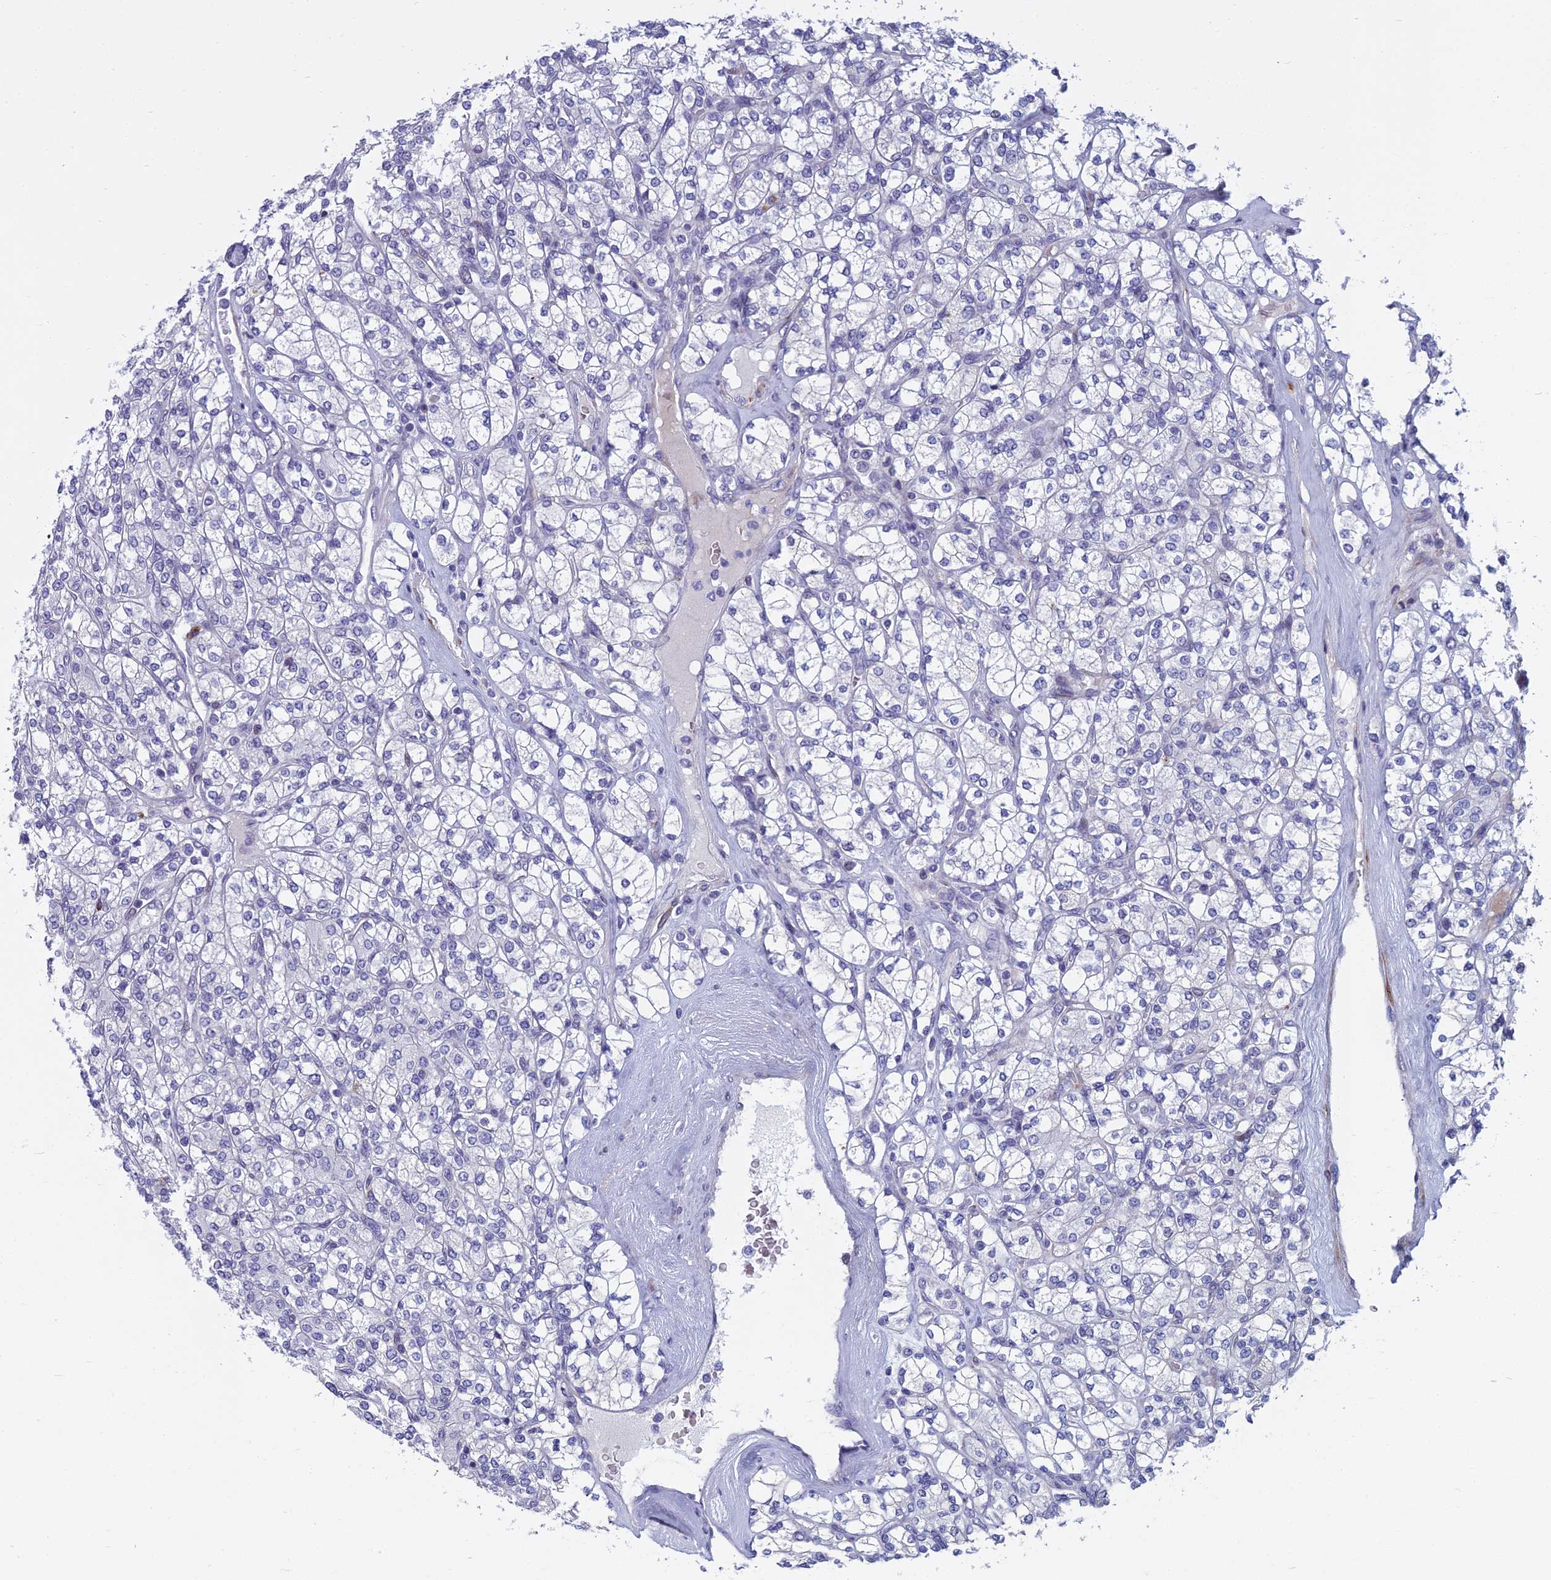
{"staining": {"intensity": "negative", "quantity": "none", "location": "none"}, "tissue": "renal cancer", "cell_type": "Tumor cells", "image_type": "cancer", "snomed": [{"axis": "morphology", "description": "Adenocarcinoma, NOS"}, {"axis": "topography", "description": "Kidney"}], "caption": "Adenocarcinoma (renal) was stained to show a protein in brown. There is no significant expression in tumor cells. (DAB IHC with hematoxylin counter stain).", "gene": "MYBPC2", "patient": {"sex": "male", "age": 77}}